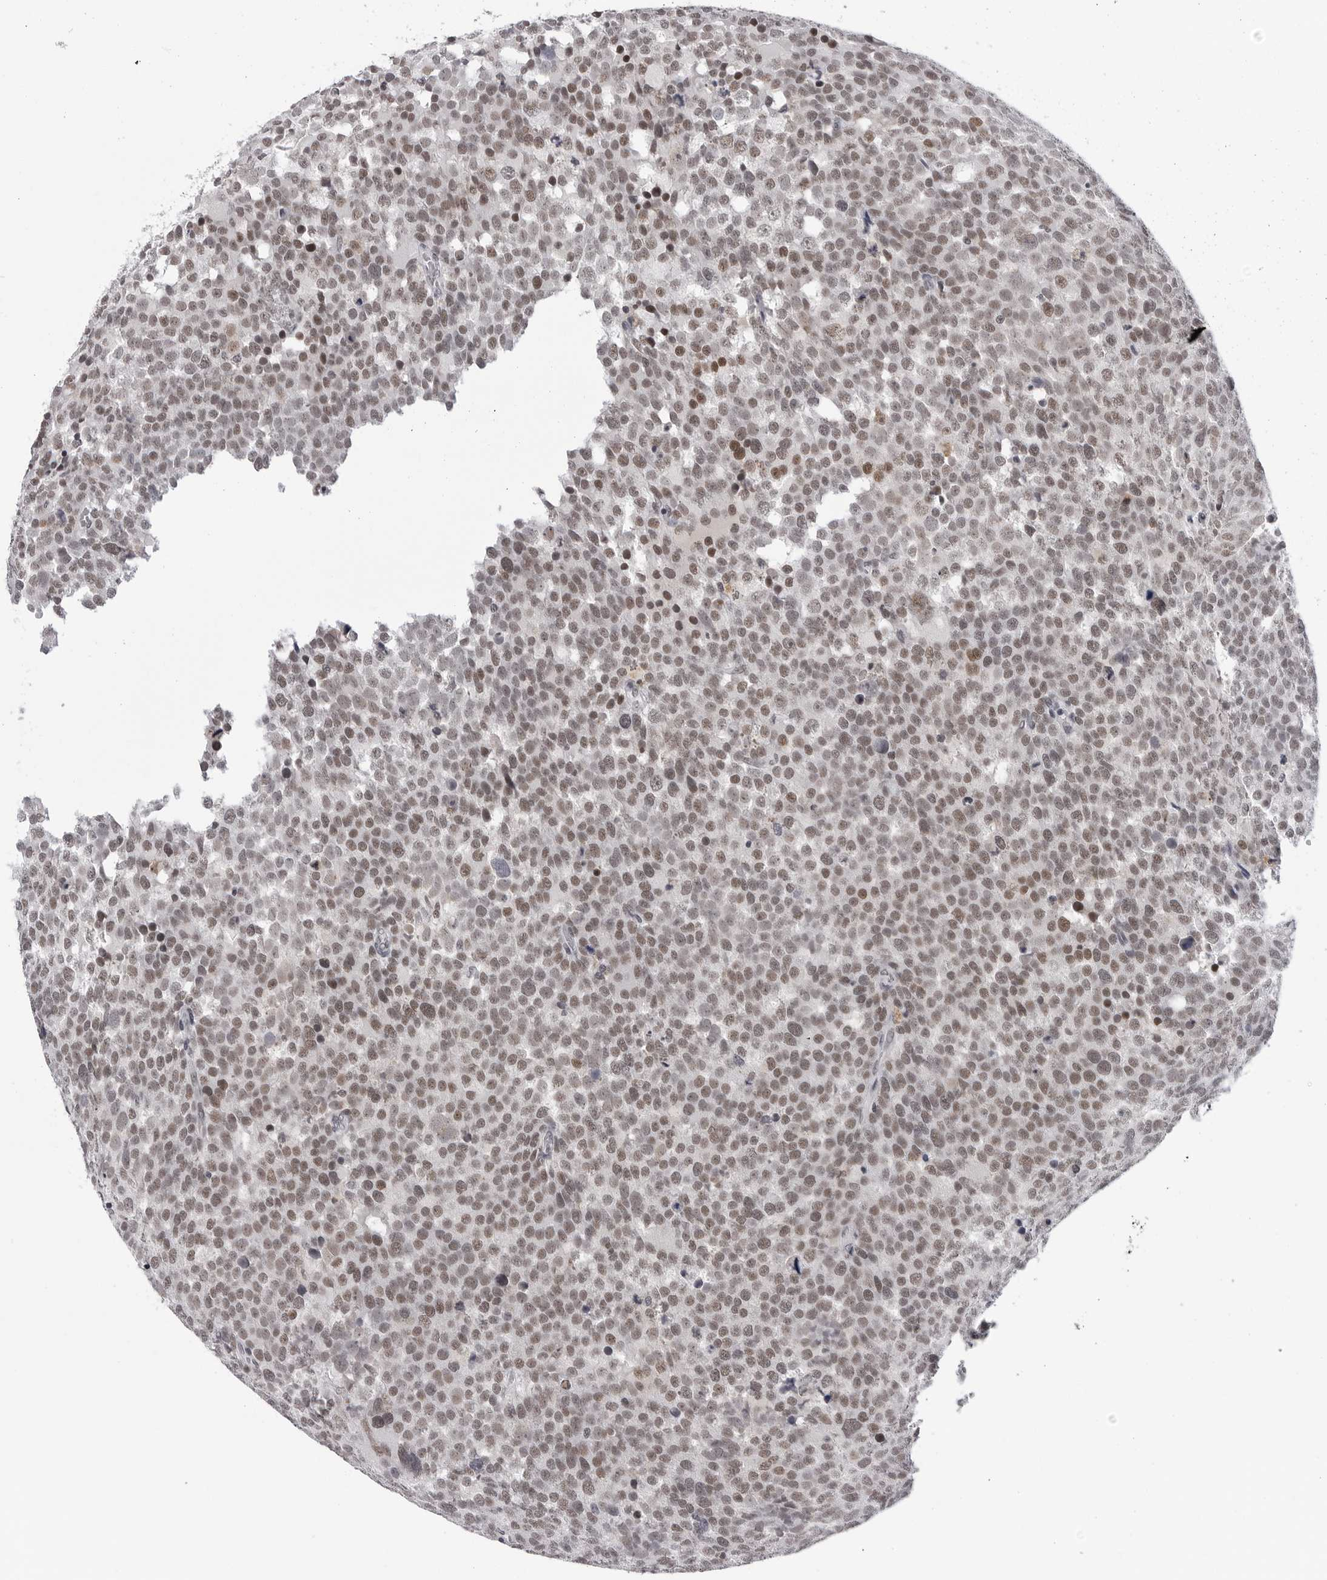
{"staining": {"intensity": "moderate", "quantity": ">75%", "location": "nuclear"}, "tissue": "testis cancer", "cell_type": "Tumor cells", "image_type": "cancer", "snomed": [{"axis": "morphology", "description": "Seminoma, NOS"}, {"axis": "topography", "description": "Testis"}], "caption": "Seminoma (testis) tissue exhibits moderate nuclear staining in approximately >75% of tumor cells, visualized by immunohistochemistry.", "gene": "SF3B4", "patient": {"sex": "male", "age": 71}}